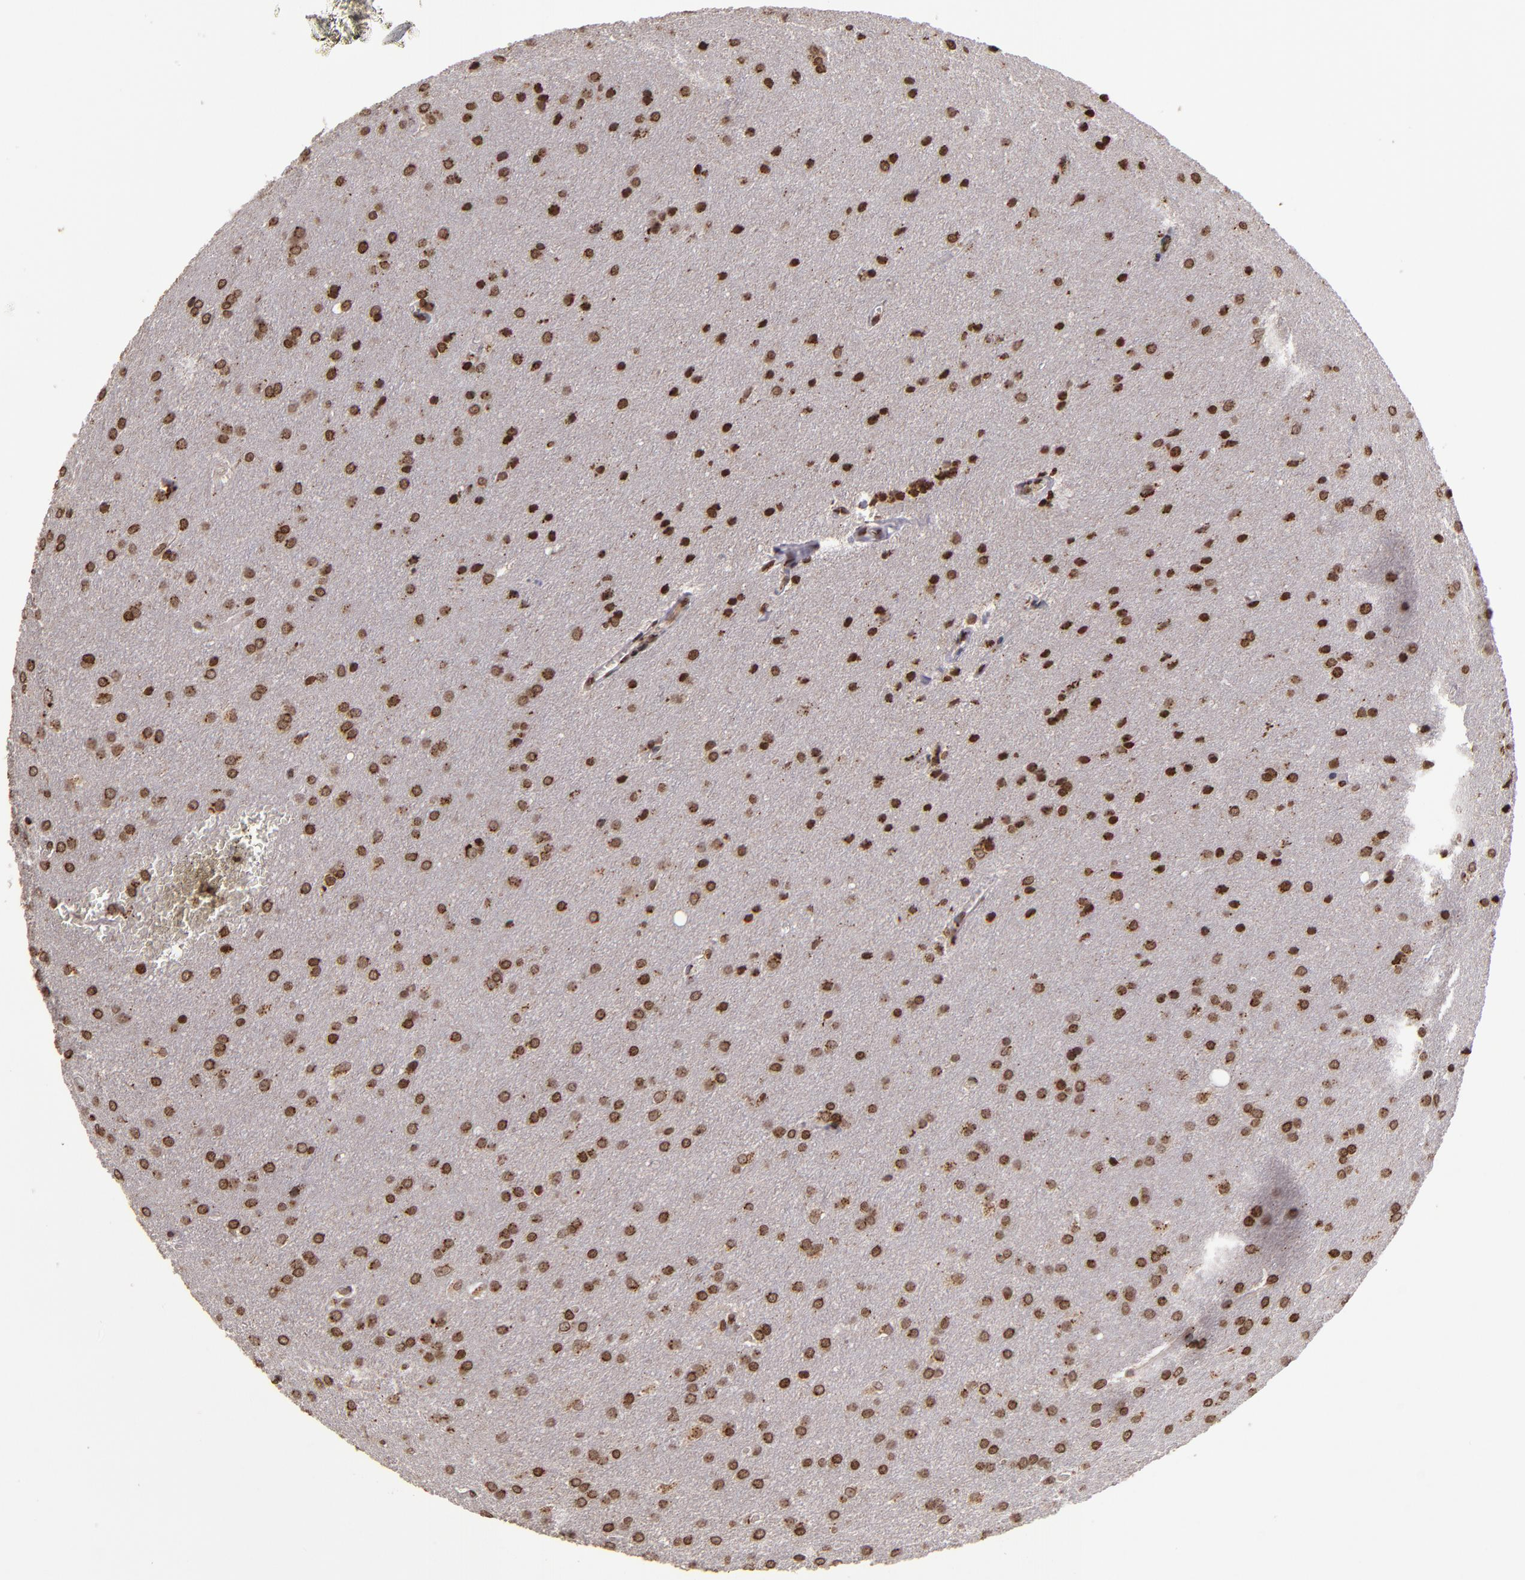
{"staining": {"intensity": "moderate", "quantity": ">75%", "location": "nuclear"}, "tissue": "glioma", "cell_type": "Tumor cells", "image_type": "cancer", "snomed": [{"axis": "morphology", "description": "Glioma, malignant, Low grade"}, {"axis": "topography", "description": "Brain"}], "caption": "Brown immunohistochemical staining in malignant glioma (low-grade) reveals moderate nuclear staining in about >75% of tumor cells.", "gene": "CSDC2", "patient": {"sex": "female", "age": 32}}